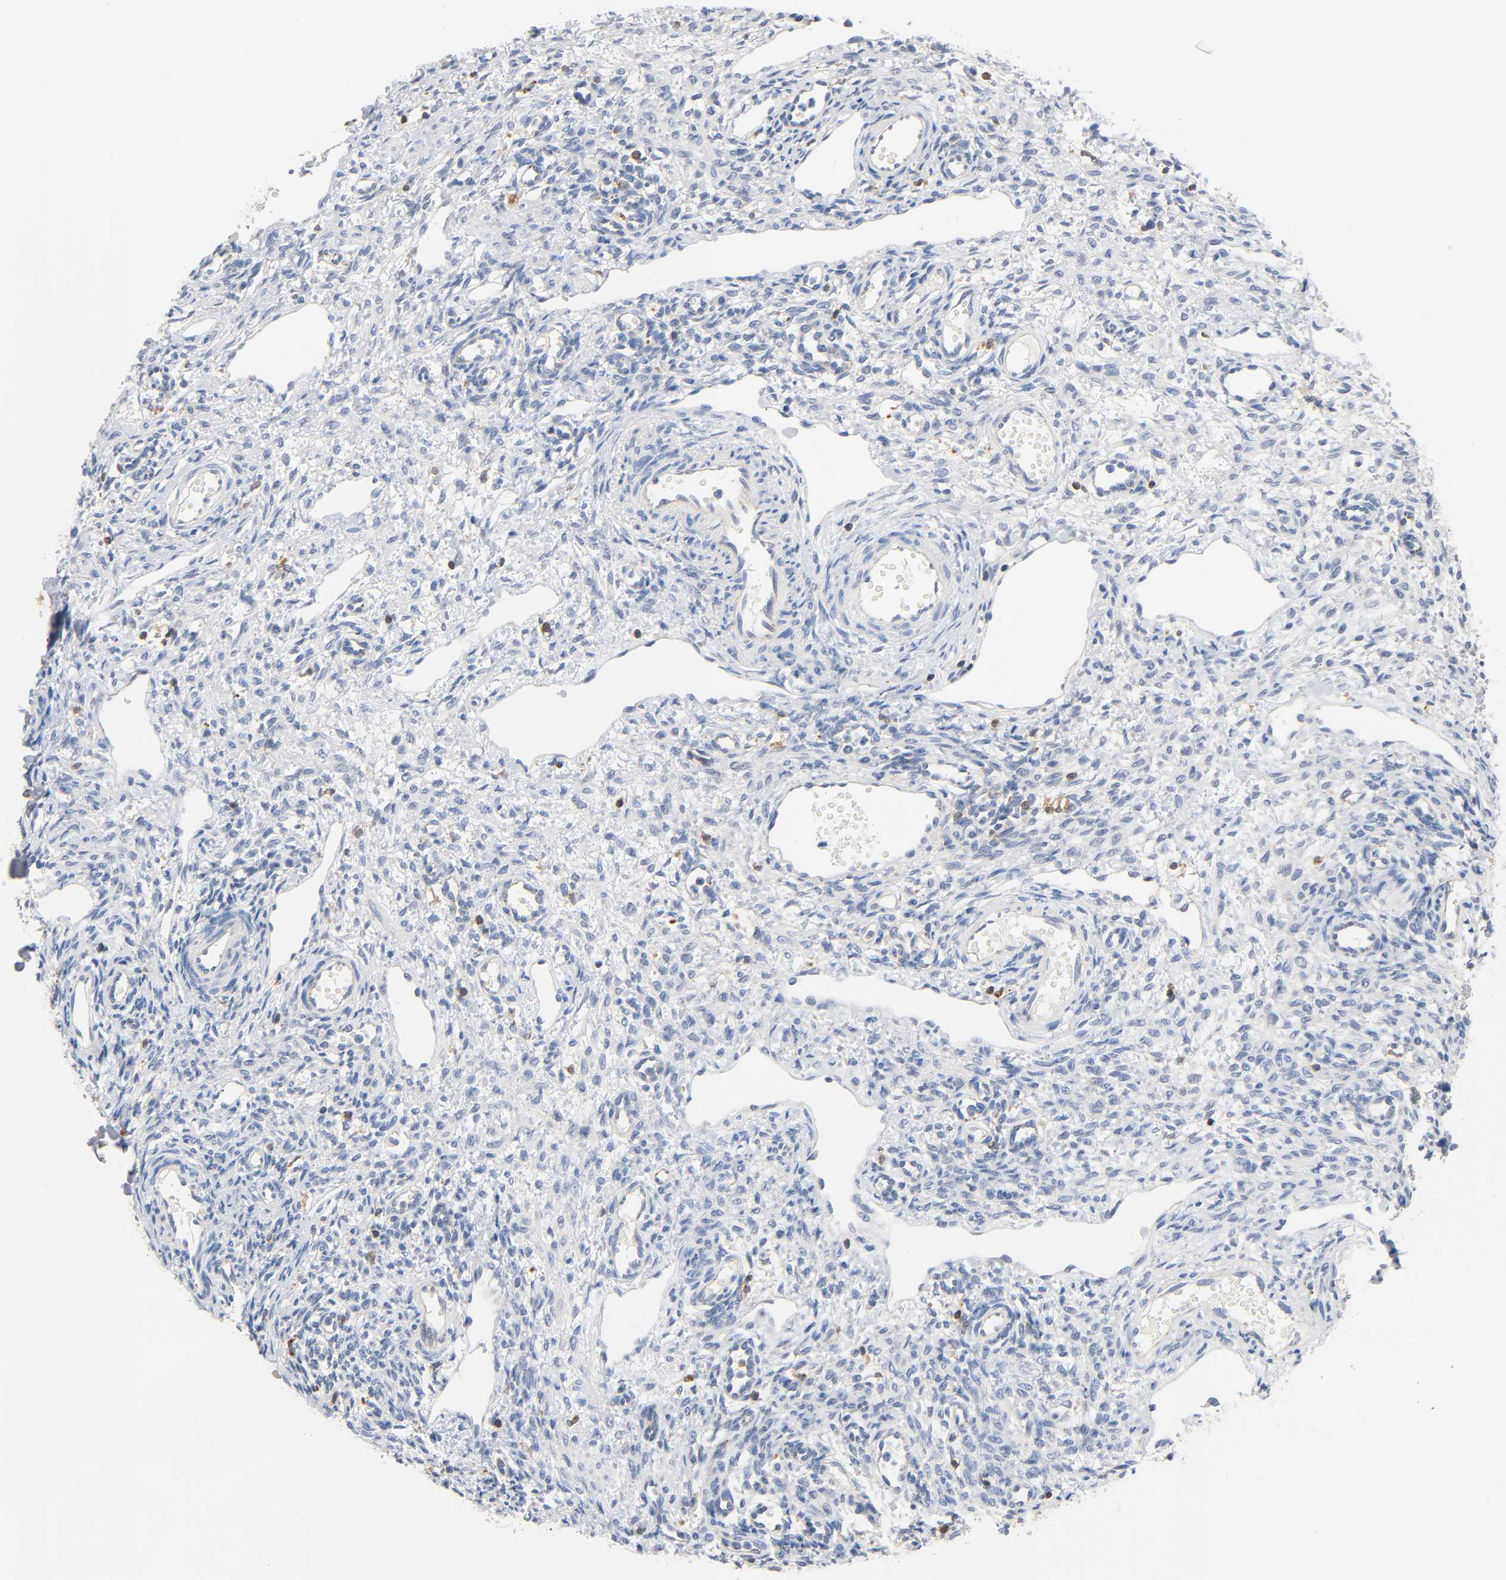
{"staining": {"intensity": "negative", "quantity": "none", "location": "none"}, "tissue": "ovary", "cell_type": "Ovarian stroma cells", "image_type": "normal", "snomed": [{"axis": "morphology", "description": "Normal tissue, NOS"}, {"axis": "topography", "description": "Ovary"}], "caption": "Immunohistochemistry (IHC) image of benign ovary: human ovary stained with DAB exhibits no significant protein expression in ovarian stroma cells.", "gene": "UCKL1", "patient": {"sex": "female", "age": 33}}